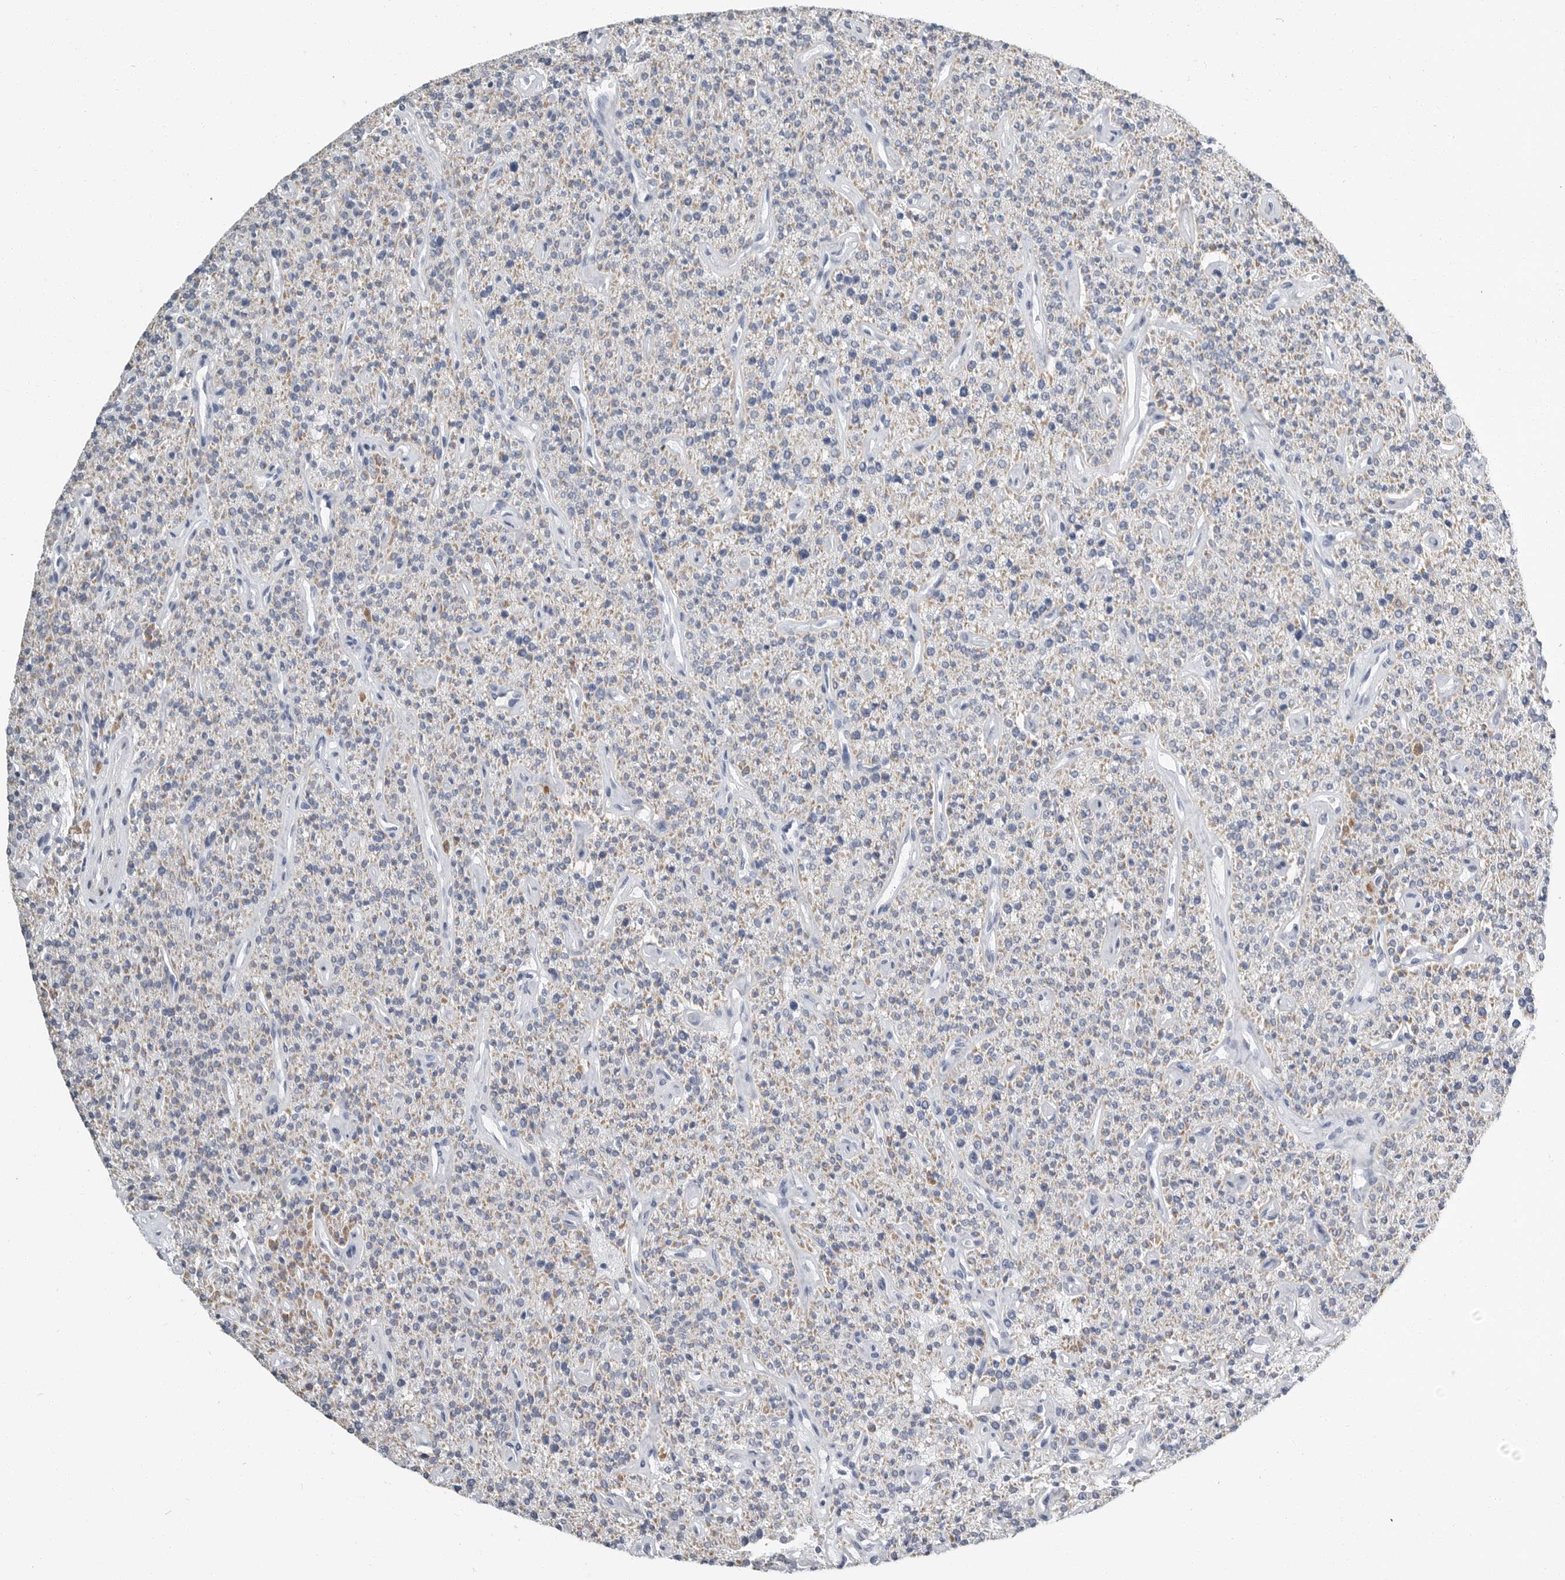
{"staining": {"intensity": "moderate", "quantity": "25%-75%", "location": "cytoplasmic/membranous"}, "tissue": "parathyroid gland", "cell_type": "Glandular cells", "image_type": "normal", "snomed": [{"axis": "morphology", "description": "Normal tissue, NOS"}, {"axis": "topography", "description": "Parathyroid gland"}], "caption": "Parathyroid gland stained for a protein (brown) reveals moderate cytoplasmic/membranous positive expression in approximately 25%-75% of glandular cells.", "gene": "PLN", "patient": {"sex": "male", "age": 46}}